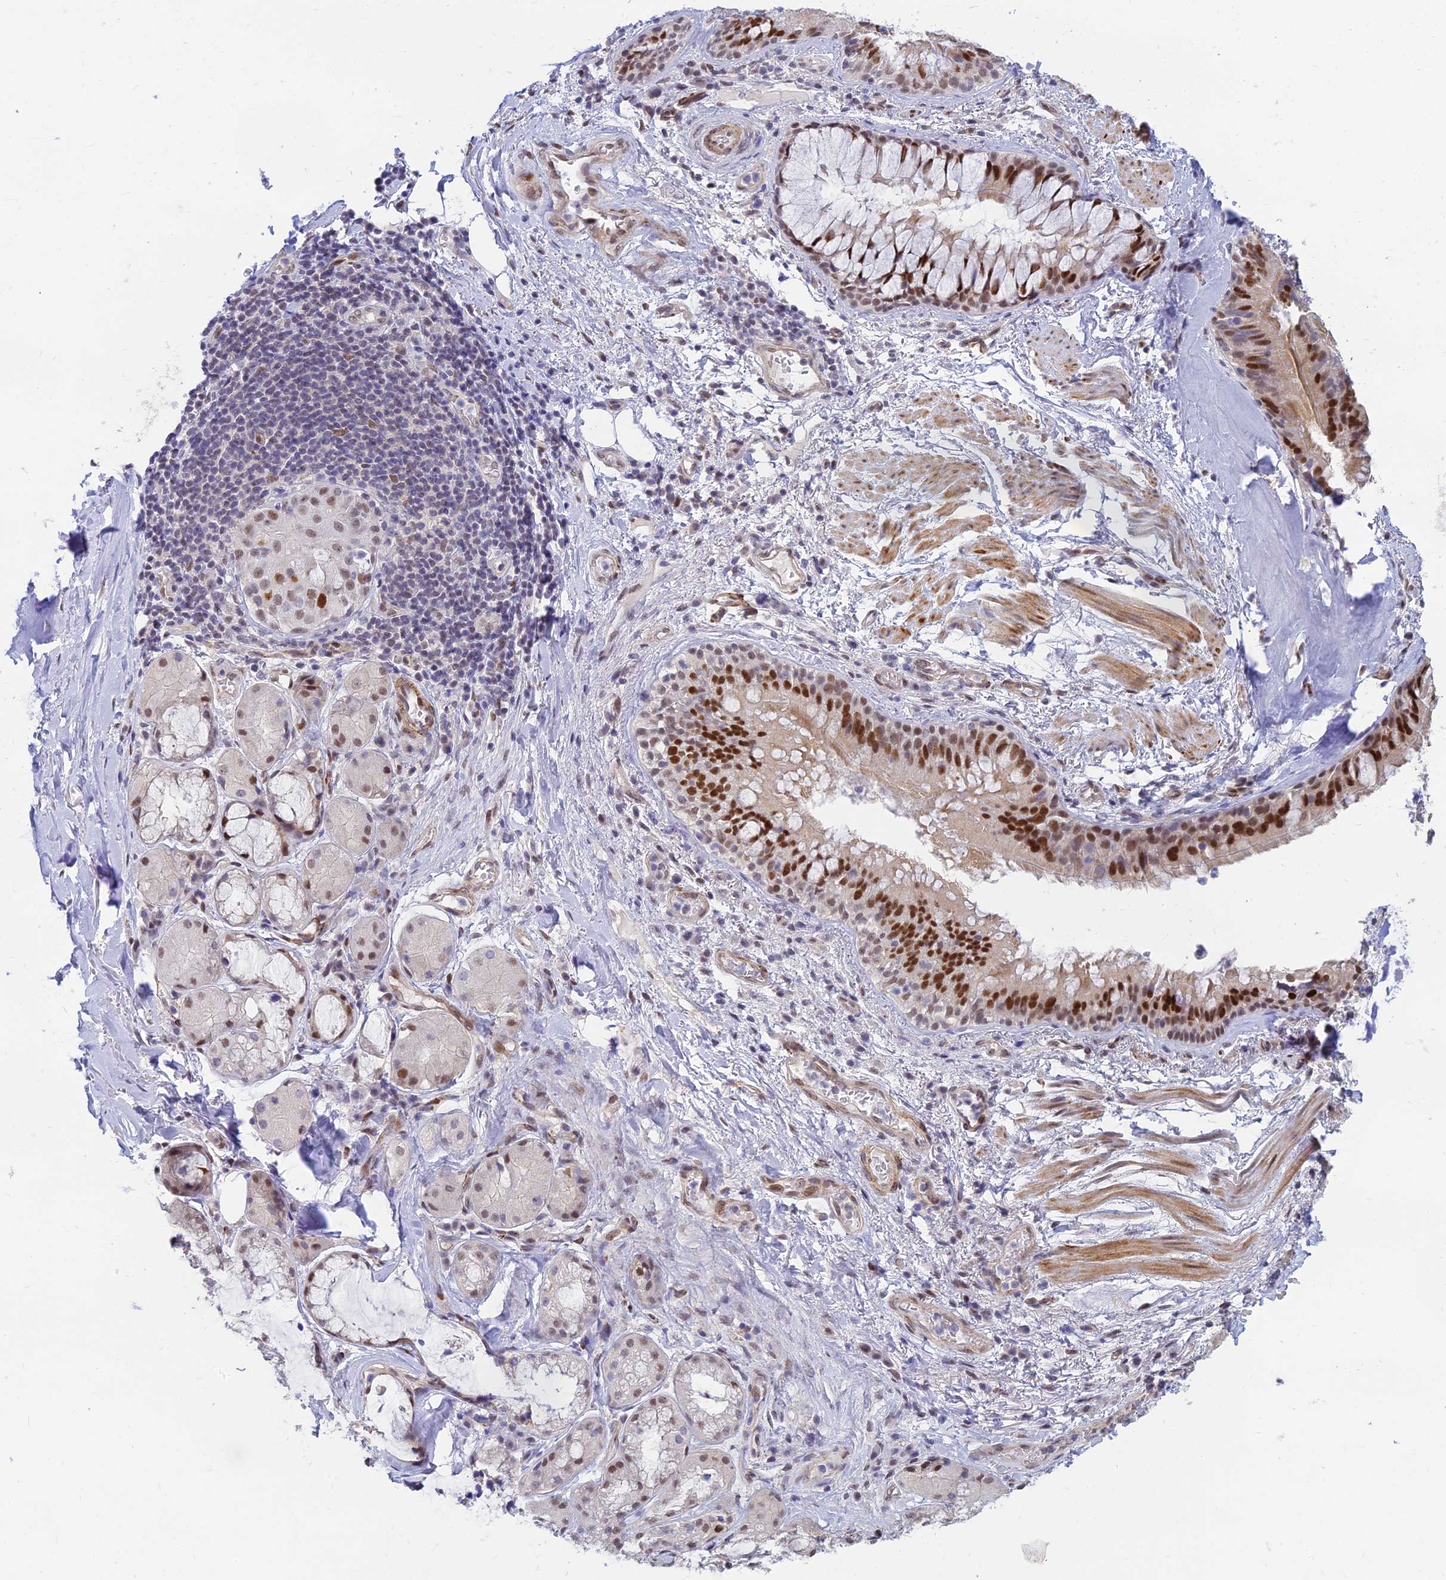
{"staining": {"intensity": "negative", "quantity": "none", "location": "none"}, "tissue": "adipose tissue", "cell_type": "Adipocytes", "image_type": "normal", "snomed": [{"axis": "morphology", "description": "Normal tissue, NOS"}, {"axis": "topography", "description": "Lymph node"}, {"axis": "topography", "description": "Cartilage tissue"}, {"axis": "topography", "description": "Bronchus"}], "caption": "Protein analysis of benign adipose tissue shows no significant positivity in adipocytes. Brightfield microscopy of immunohistochemistry (IHC) stained with DAB (3,3'-diaminobenzidine) (brown) and hematoxylin (blue), captured at high magnification.", "gene": "CLK4", "patient": {"sex": "male", "age": 63}}